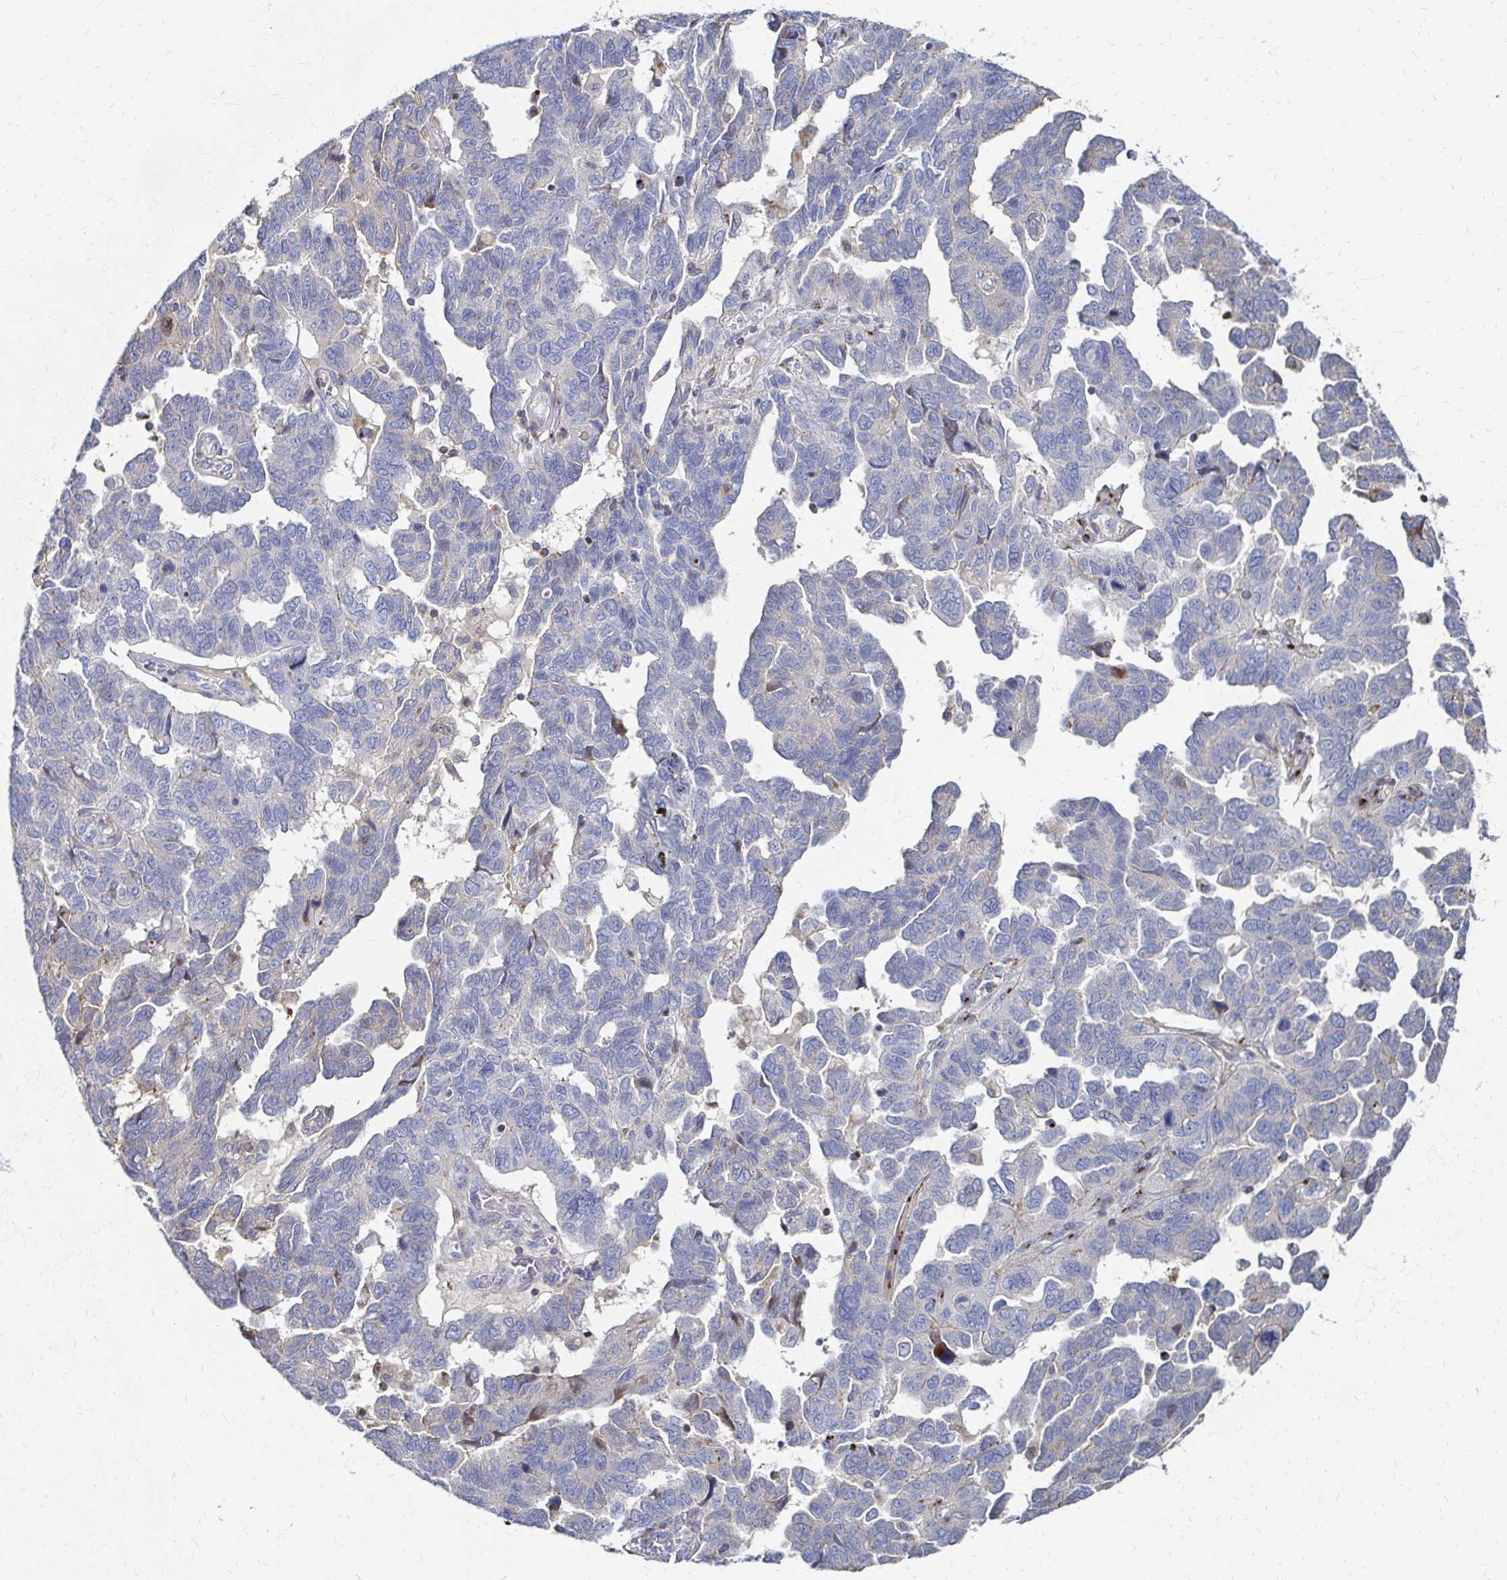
{"staining": {"intensity": "negative", "quantity": "none", "location": "none"}, "tissue": "ovarian cancer", "cell_type": "Tumor cells", "image_type": "cancer", "snomed": [{"axis": "morphology", "description": "Cystadenocarcinoma, serous, NOS"}, {"axis": "topography", "description": "Ovary"}], "caption": "IHC histopathology image of neoplastic tissue: serous cystadenocarcinoma (ovarian) stained with DAB exhibits no significant protein staining in tumor cells.", "gene": "MAN1A1", "patient": {"sex": "female", "age": 64}}